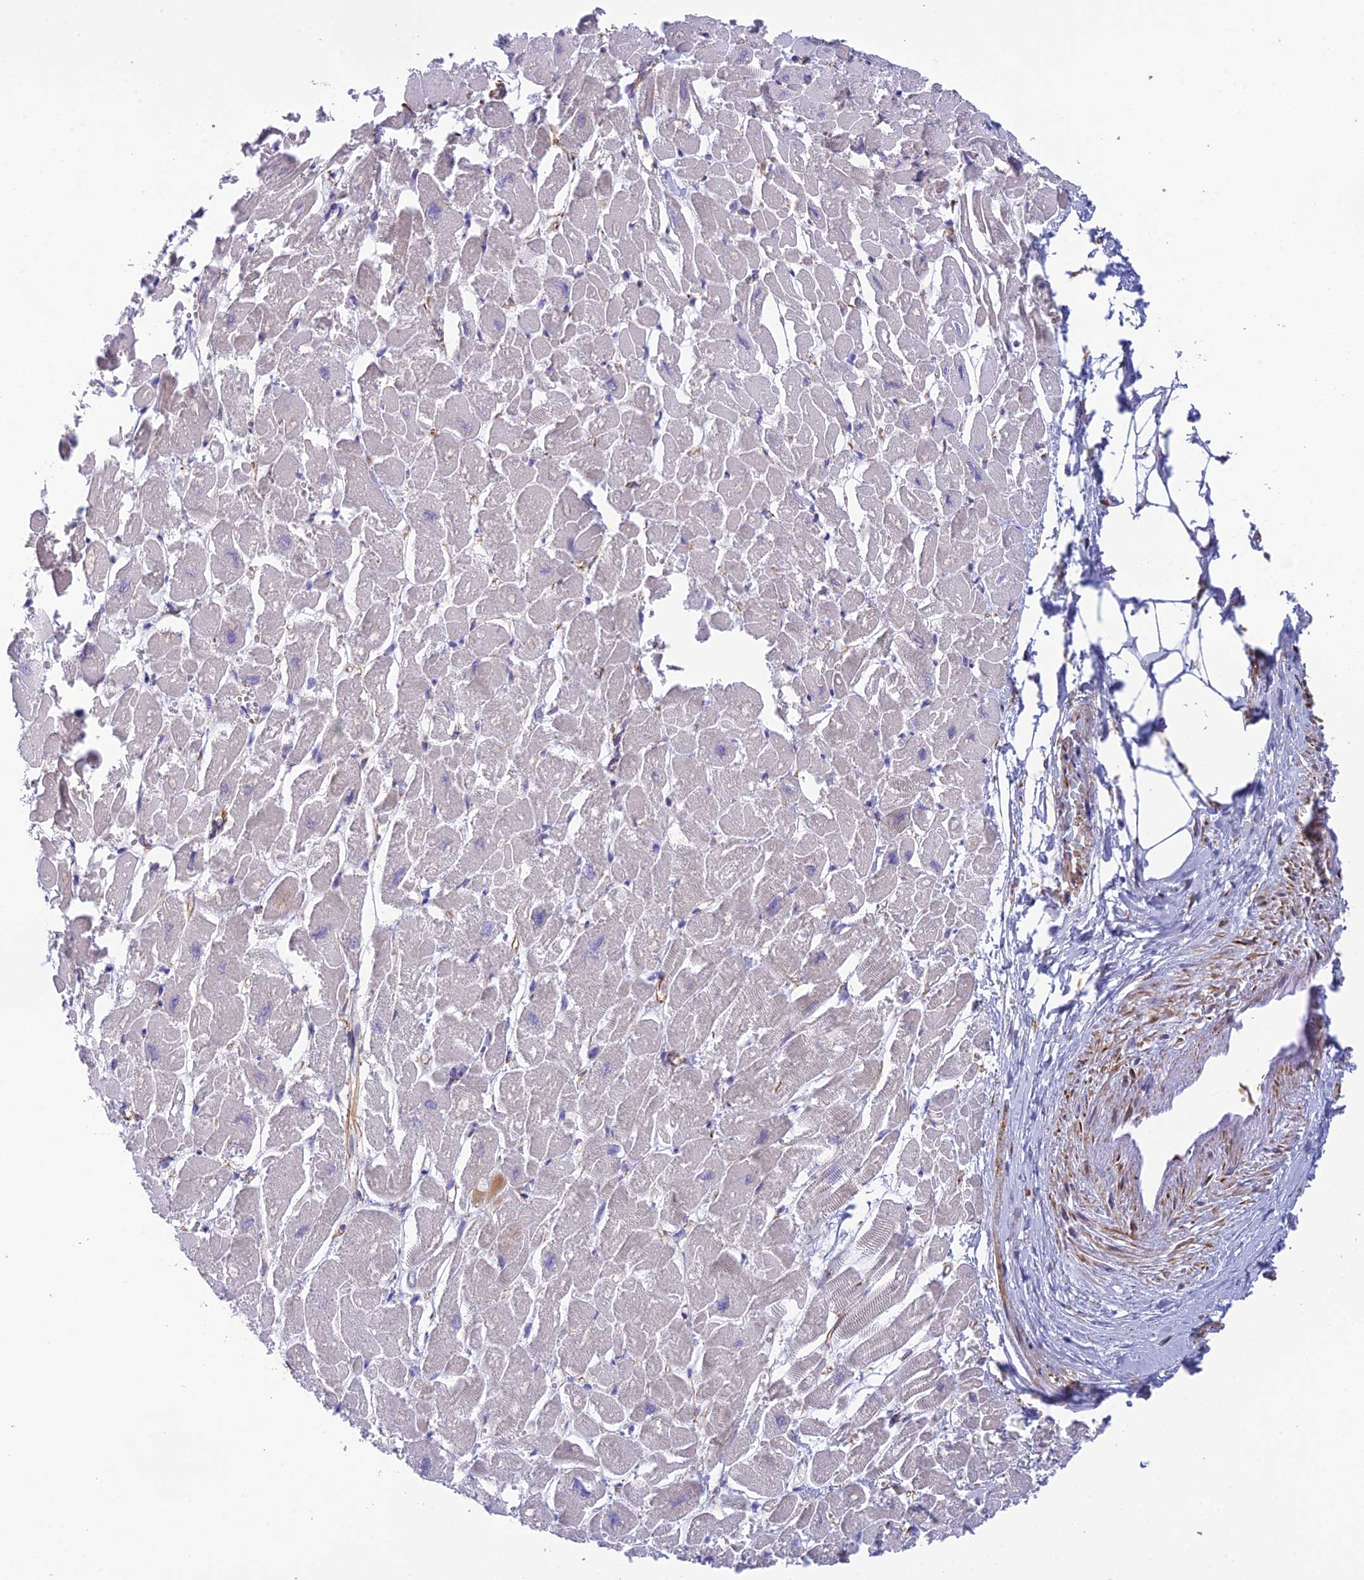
{"staining": {"intensity": "negative", "quantity": "none", "location": "none"}, "tissue": "heart muscle", "cell_type": "Cardiomyocytes", "image_type": "normal", "snomed": [{"axis": "morphology", "description": "Normal tissue, NOS"}, {"axis": "topography", "description": "Heart"}], "caption": "IHC image of normal heart muscle: heart muscle stained with DAB shows no significant protein staining in cardiomyocytes.", "gene": "FBXL20", "patient": {"sex": "male", "age": 54}}